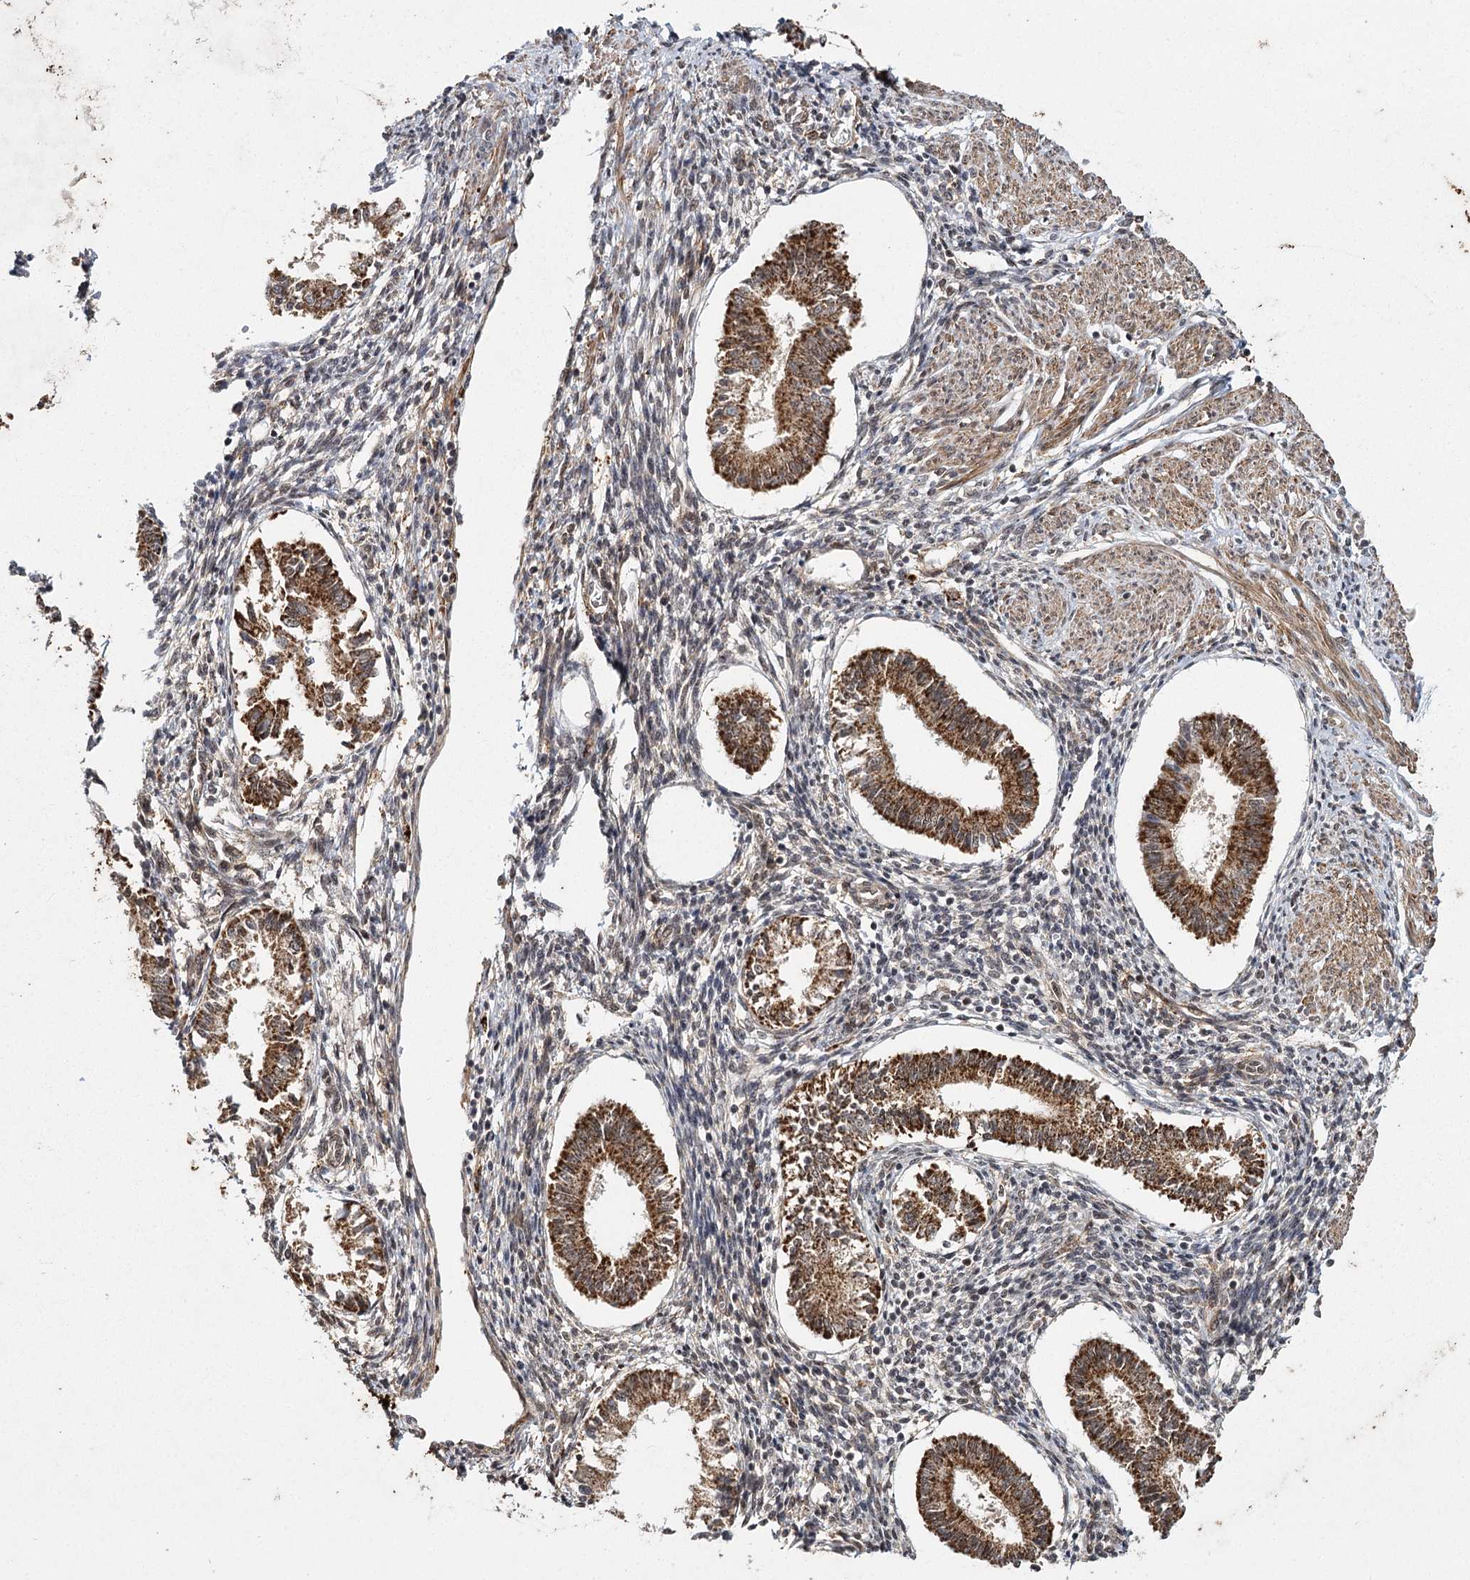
{"staining": {"intensity": "moderate", "quantity": "25%-75%", "location": "cytoplasmic/membranous,nuclear"}, "tissue": "endometrium", "cell_type": "Cells in endometrial stroma", "image_type": "normal", "snomed": [{"axis": "morphology", "description": "Normal tissue, NOS"}, {"axis": "topography", "description": "Uterus"}, {"axis": "topography", "description": "Endometrium"}], "caption": "IHC (DAB (3,3'-diaminobenzidine)) staining of benign endometrium demonstrates moderate cytoplasmic/membranous,nuclear protein expression in about 25%-75% of cells in endometrial stroma. (Stains: DAB in brown, nuclei in blue, Microscopy: brightfield microscopy at high magnification).", "gene": "ZCCHC24", "patient": {"sex": "female", "age": 48}}